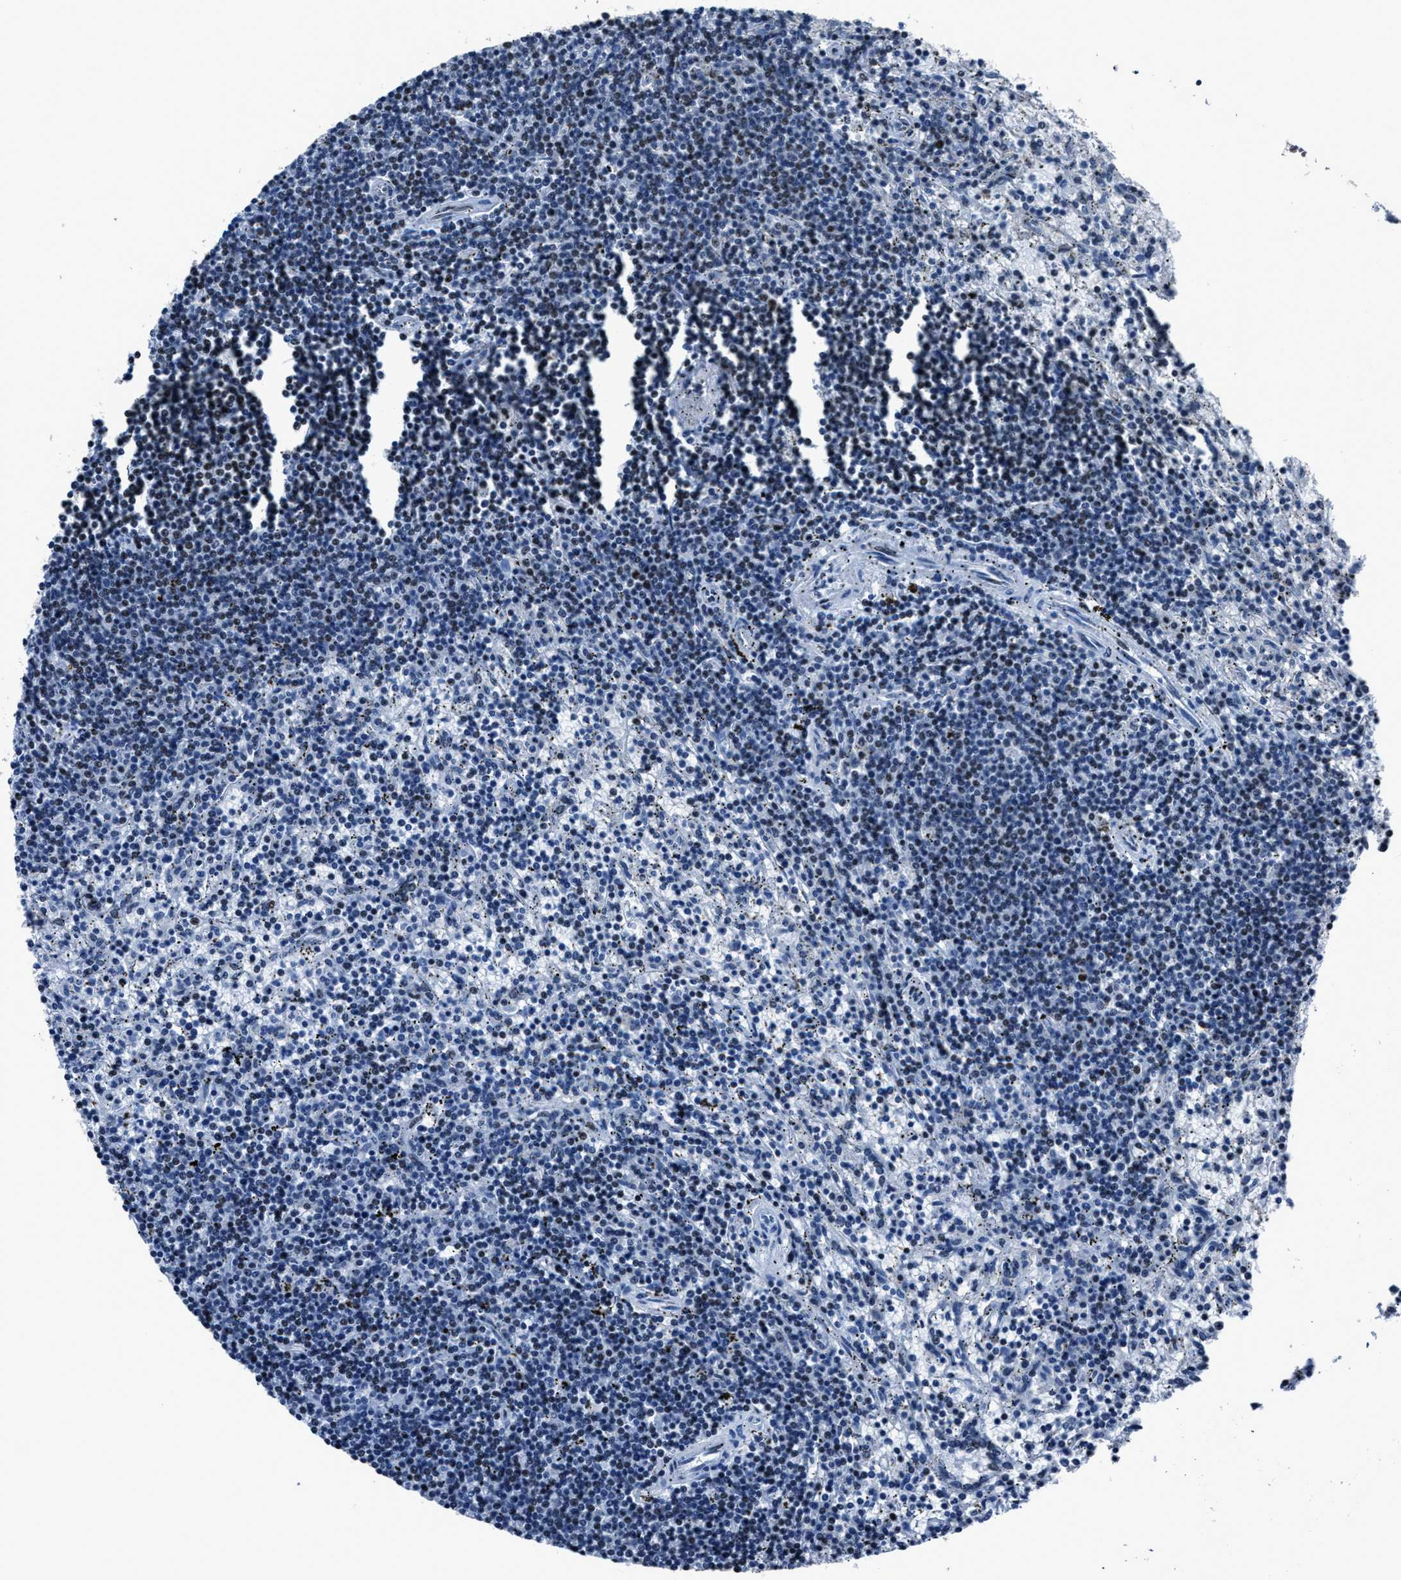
{"staining": {"intensity": "weak", "quantity": "25%-75%", "location": "nuclear"}, "tissue": "lymphoma", "cell_type": "Tumor cells", "image_type": "cancer", "snomed": [{"axis": "morphology", "description": "Malignant lymphoma, non-Hodgkin's type, Low grade"}, {"axis": "topography", "description": "Spleen"}], "caption": "High-power microscopy captured an IHC photomicrograph of lymphoma, revealing weak nuclear expression in approximately 25%-75% of tumor cells. (Stains: DAB (3,3'-diaminobenzidine) in brown, nuclei in blue, Microscopy: brightfield microscopy at high magnification).", "gene": "PPIE", "patient": {"sex": "male", "age": 76}}